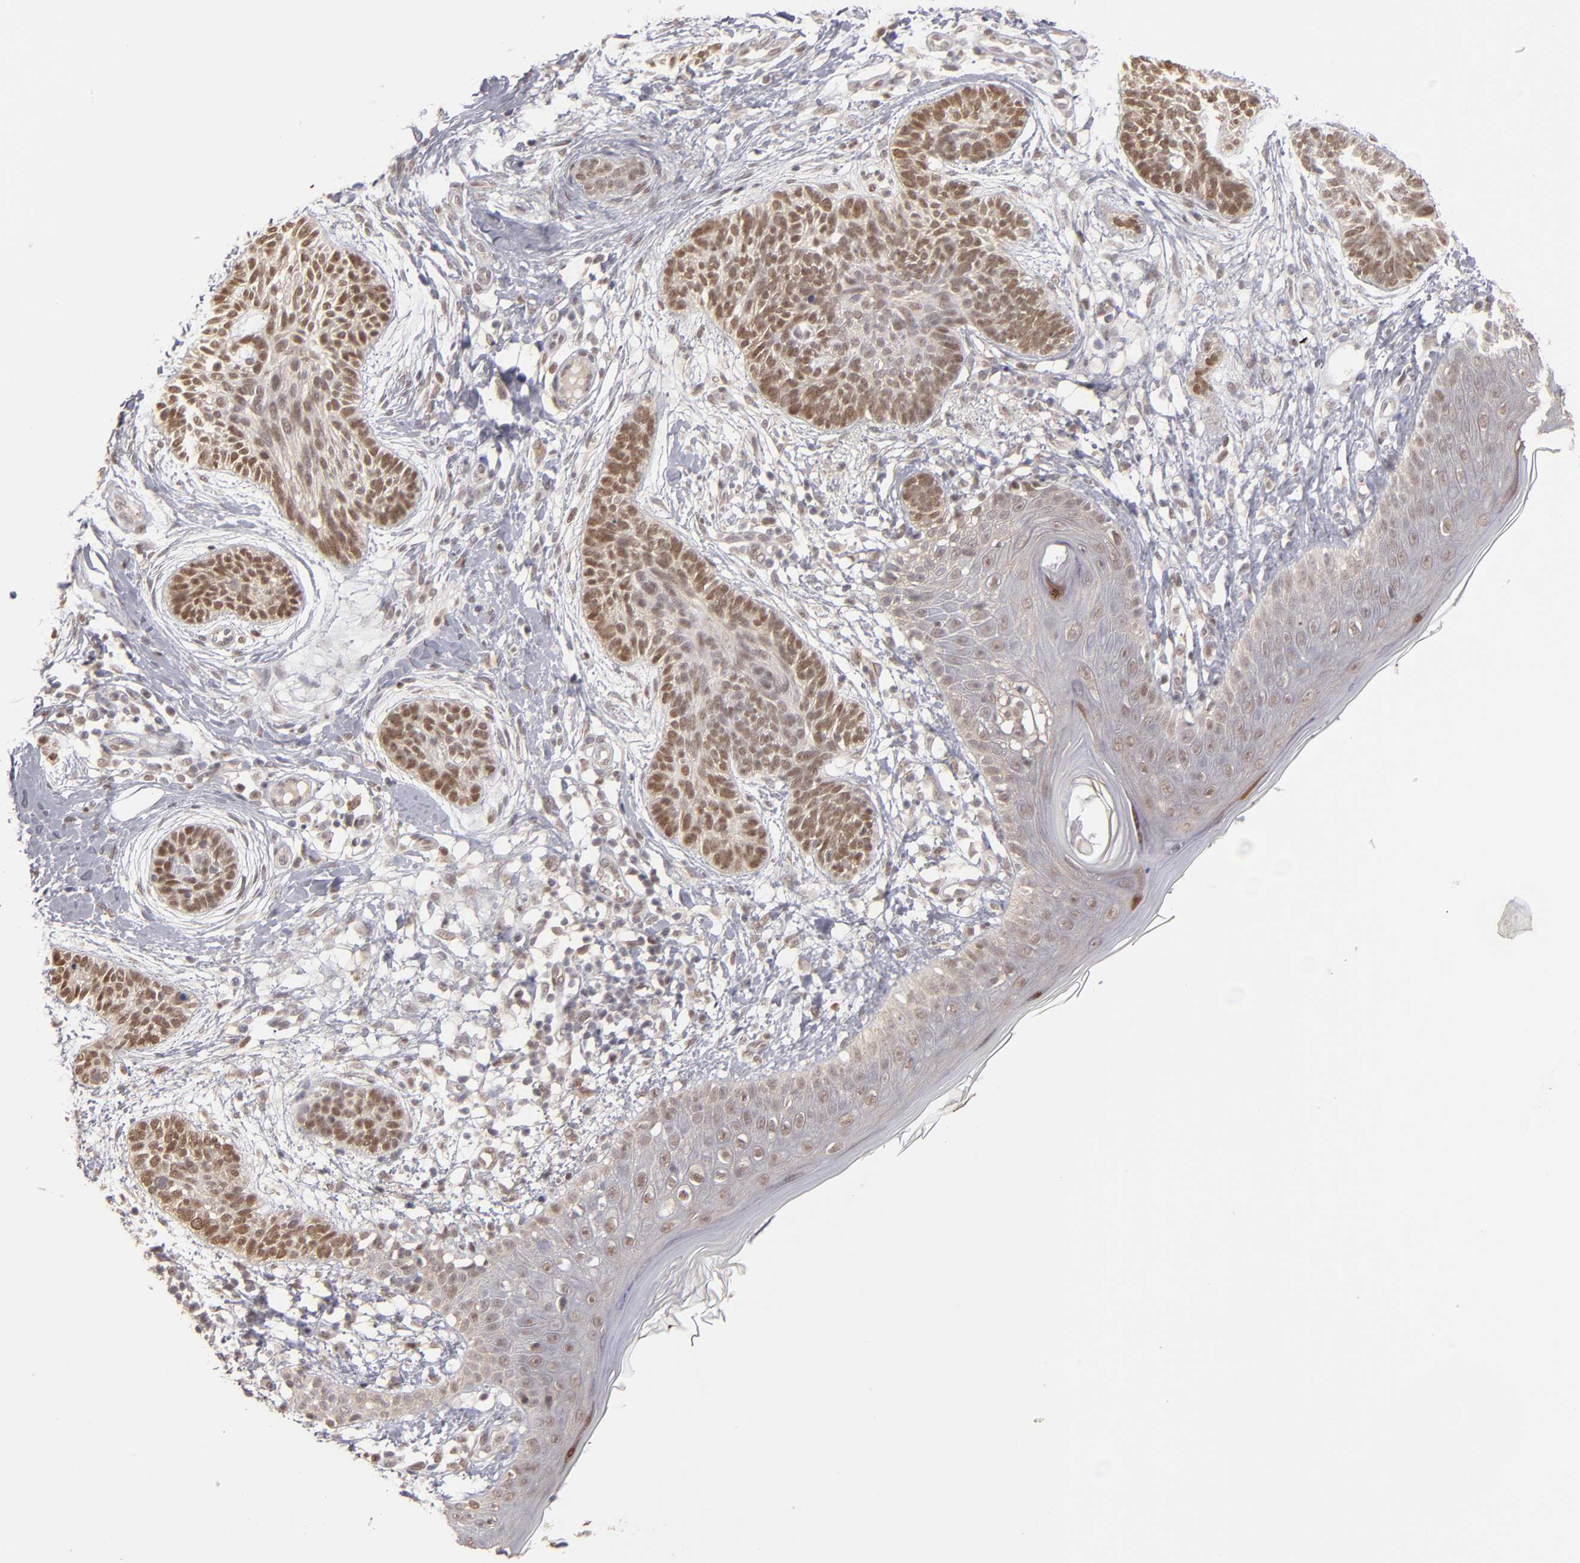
{"staining": {"intensity": "moderate", "quantity": ">75%", "location": "nuclear"}, "tissue": "skin cancer", "cell_type": "Tumor cells", "image_type": "cancer", "snomed": [{"axis": "morphology", "description": "Normal tissue, NOS"}, {"axis": "morphology", "description": "Basal cell carcinoma"}, {"axis": "topography", "description": "Skin"}], "caption": "Tumor cells exhibit medium levels of moderate nuclear positivity in about >75% of cells in basal cell carcinoma (skin).", "gene": "NFE2", "patient": {"sex": "male", "age": 63}}